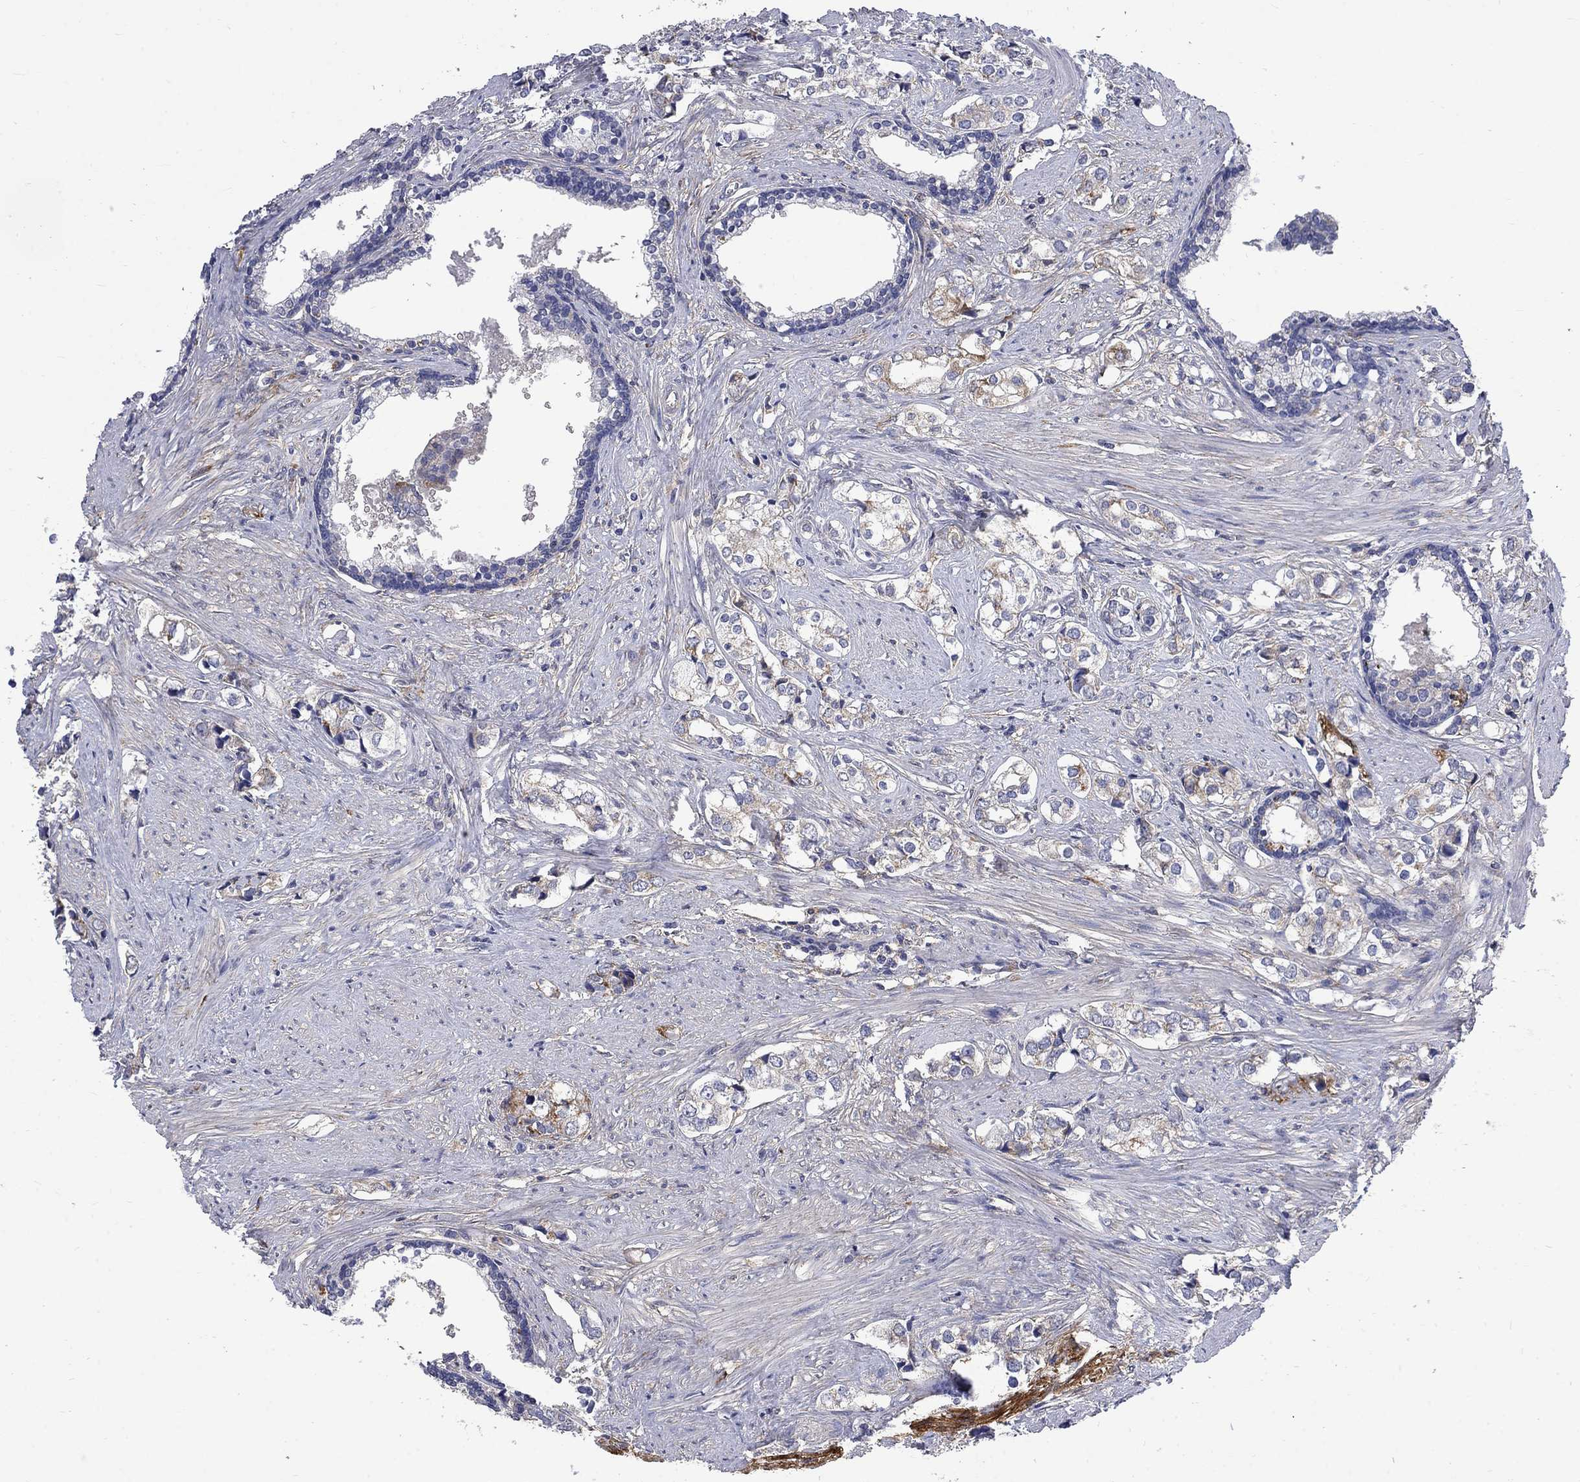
{"staining": {"intensity": "moderate", "quantity": "<25%", "location": "cytoplasmic/membranous"}, "tissue": "prostate cancer", "cell_type": "Tumor cells", "image_type": "cancer", "snomed": [{"axis": "morphology", "description": "Adenocarcinoma, NOS"}, {"axis": "topography", "description": "Prostate and seminal vesicle, NOS"}], "caption": "IHC photomicrograph of neoplastic tissue: prostate adenocarcinoma stained using immunohistochemistry (IHC) displays low levels of moderate protein expression localized specifically in the cytoplasmic/membranous of tumor cells, appearing as a cytoplasmic/membranous brown color.", "gene": "HSPA12A", "patient": {"sex": "male", "age": 63}}